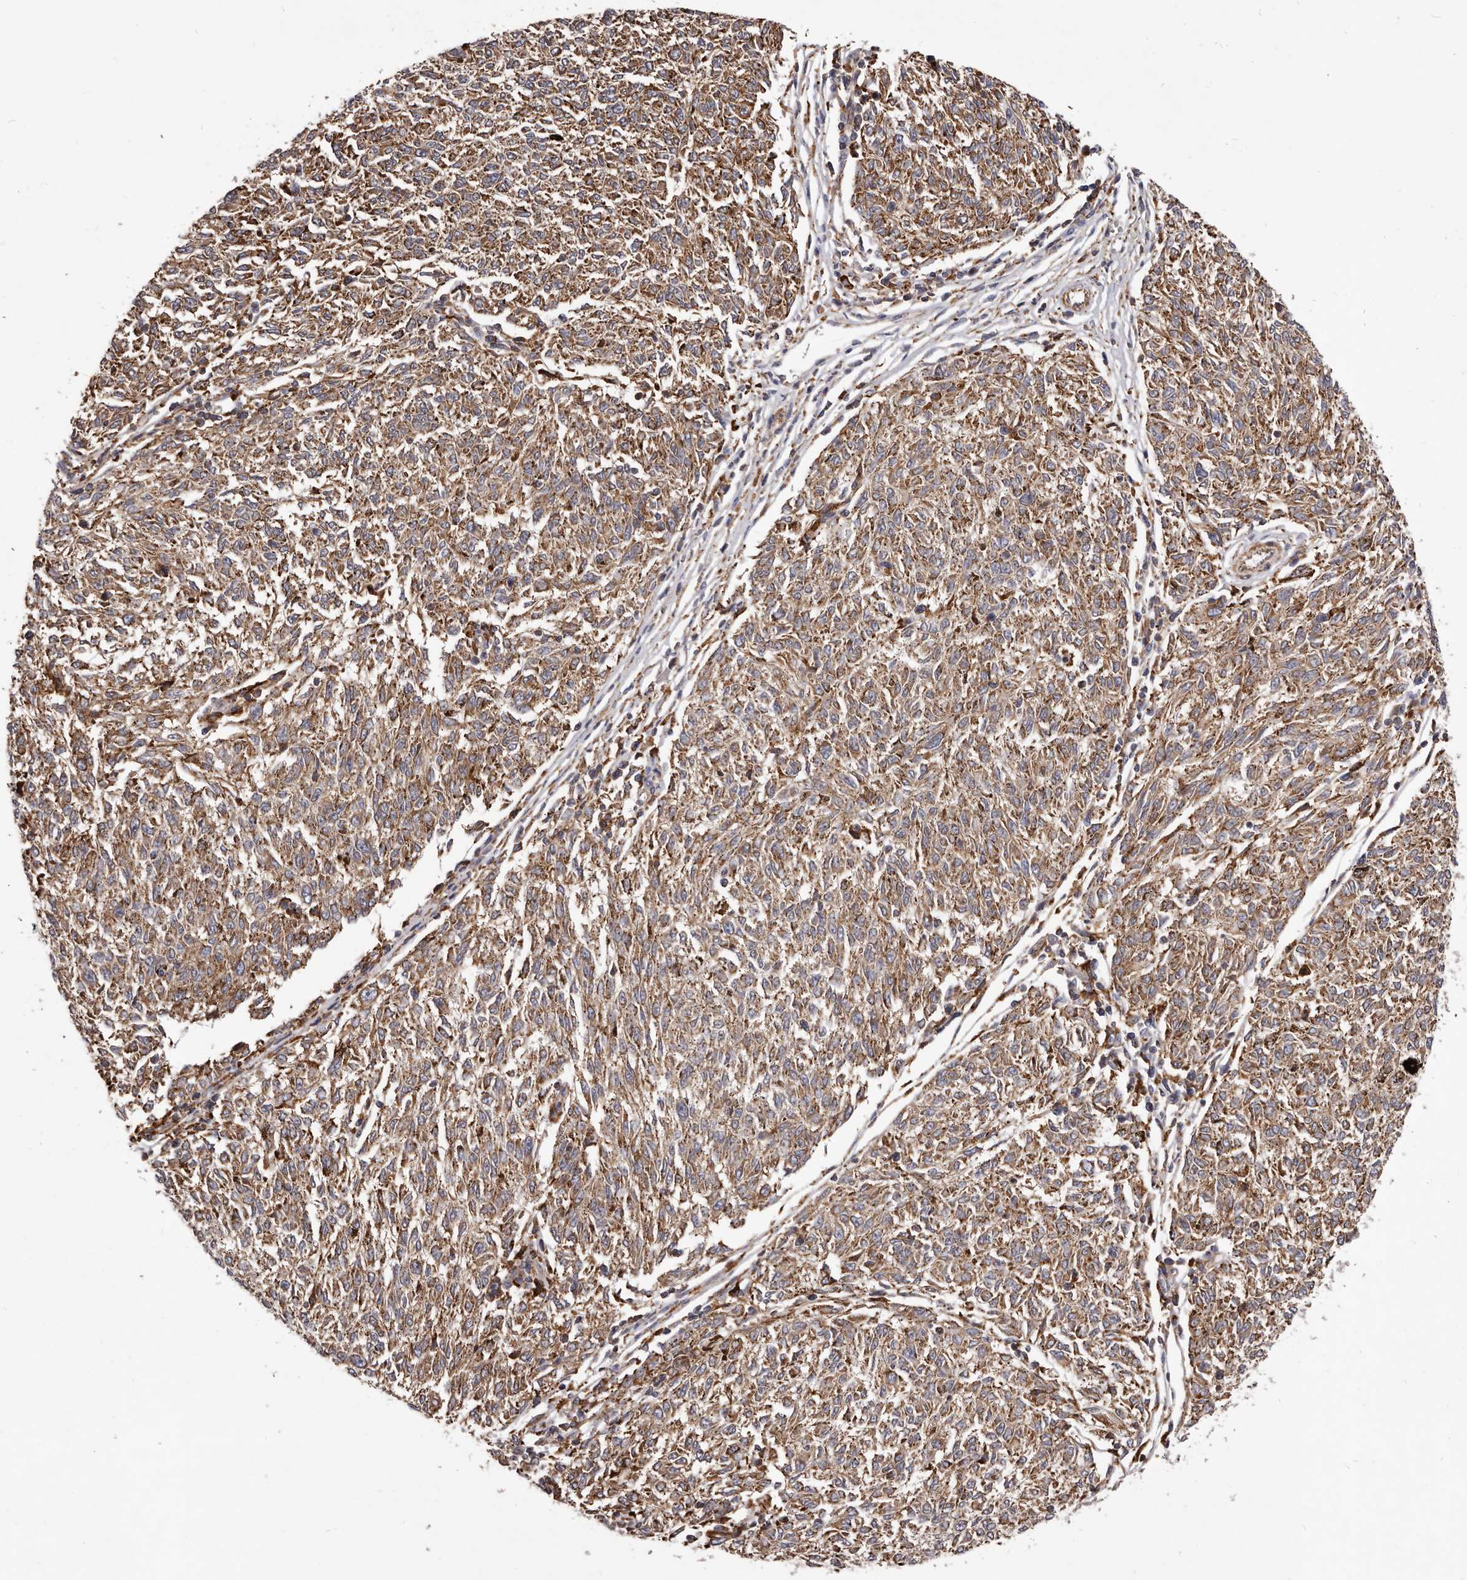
{"staining": {"intensity": "moderate", "quantity": ">75%", "location": "cytoplasmic/membranous"}, "tissue": "melanoma", "cell_type": "Tumor cells", "image_type": "cancer", "snomed": [{"axis": "morphology", "description": "Malignant melanoma, NOS"}, {"axis": "topography", "description": "Skin"}], "caption": "Melanoma stained for a protein (brown) exhibits moderate cytoplasmic/membranous positive positivity in about >75% of tumor cells.", "gene": "ALPK1", "patient": {"sex": "female", "age": 72}}